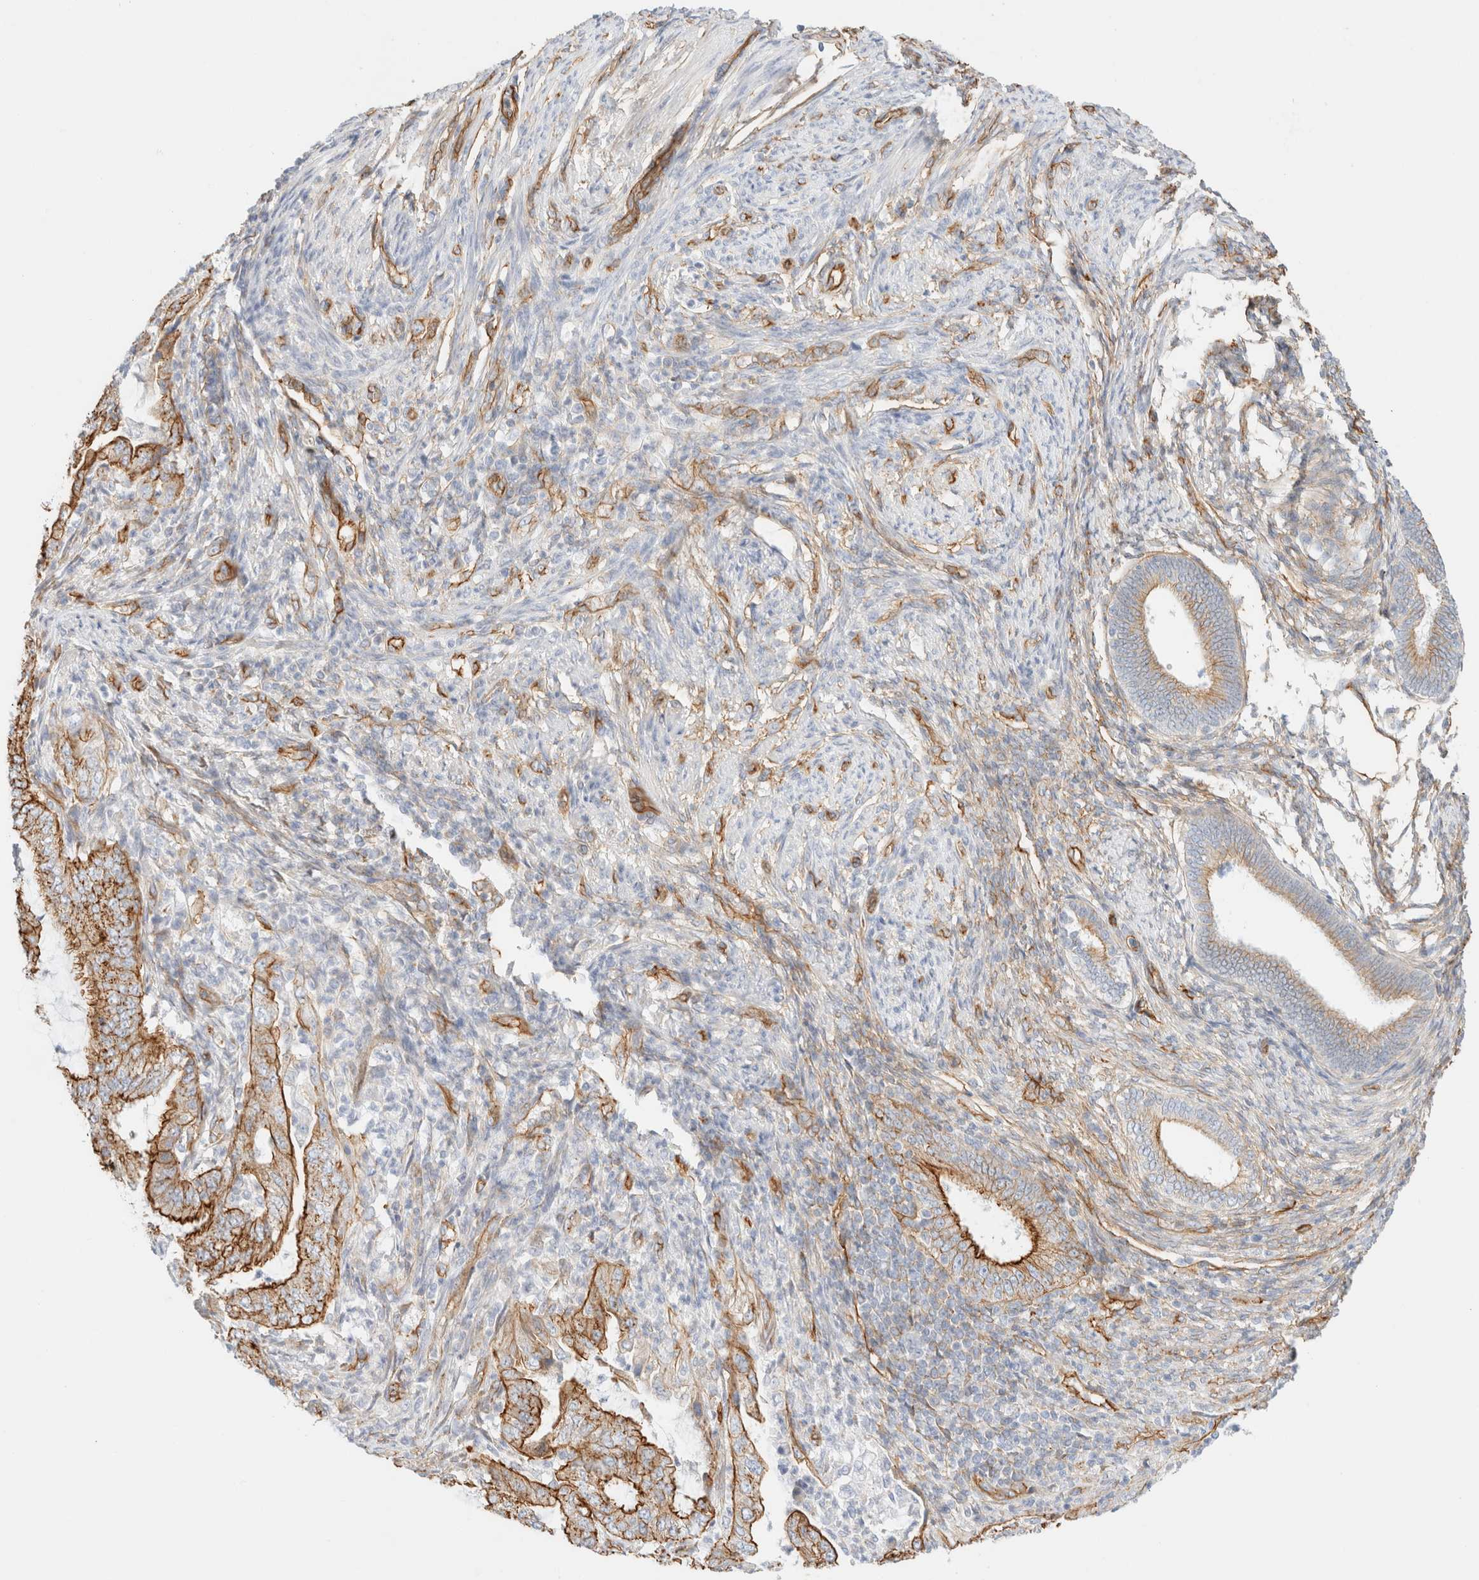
{"staining": {"intensity": "strong", "quantity": ">75%", "location": "cytoplasmic/membranous"}, "tissue": "endometrial cancer", "cell_type": "Tumor cells", "image_type": "cancer", "snomed": [{"axis": "morphology", "description": "Adenocarcinoma, NOS"}, {"axis": "topography", "description": "Endometrium"}], "caption": "Immunohistochemistry (IHC) (DAB (3,3'-diaminobenzidine)) staining of endometrial adenocarcinoma demonstrates strong cytoplasmic/membranous protein positivity in about >75% of tumor cells.", "gene": "CYB5R4", "patient": {"sex": "female", "age": 51}}